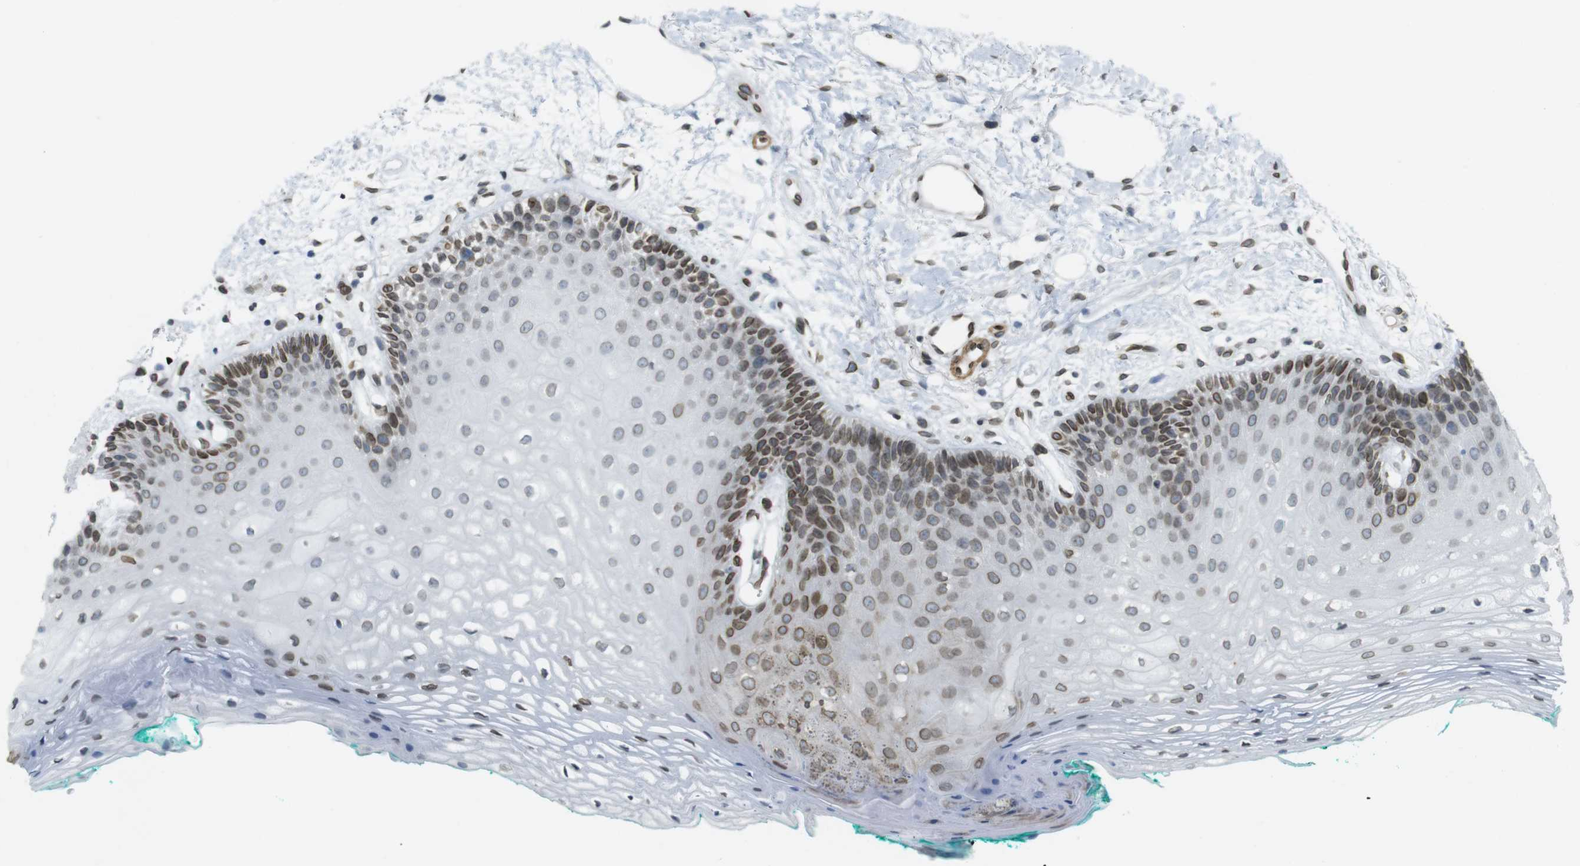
{"staining": {"intensity": "strong", "quantity": "25%-75%", "location": "cytoplasmic/membranous,nuclear"}, "tissue": "oral mucosa", "cell_type": "Squamous epithelial cells", "image_type": "normal", "snomed": [{"axis": "morphology", "description": "Normal tissue, NOS"}, {"axis": "topography", "description": "Skeletal muscle"}, {"axis": "topography", "description": "Oral tissue"}, {"axis": "topography", "description": "Peripheral nerve tissue"}], "caption": "Protein expression analysis of benign human oral mucosa reveals strong cytoplasmic/membranous,nuclear staining in about 25%-75% of squamous epithelial cells.", "gene": "ARL6IP6", "patient": {"sex": "female", "age": 84}}